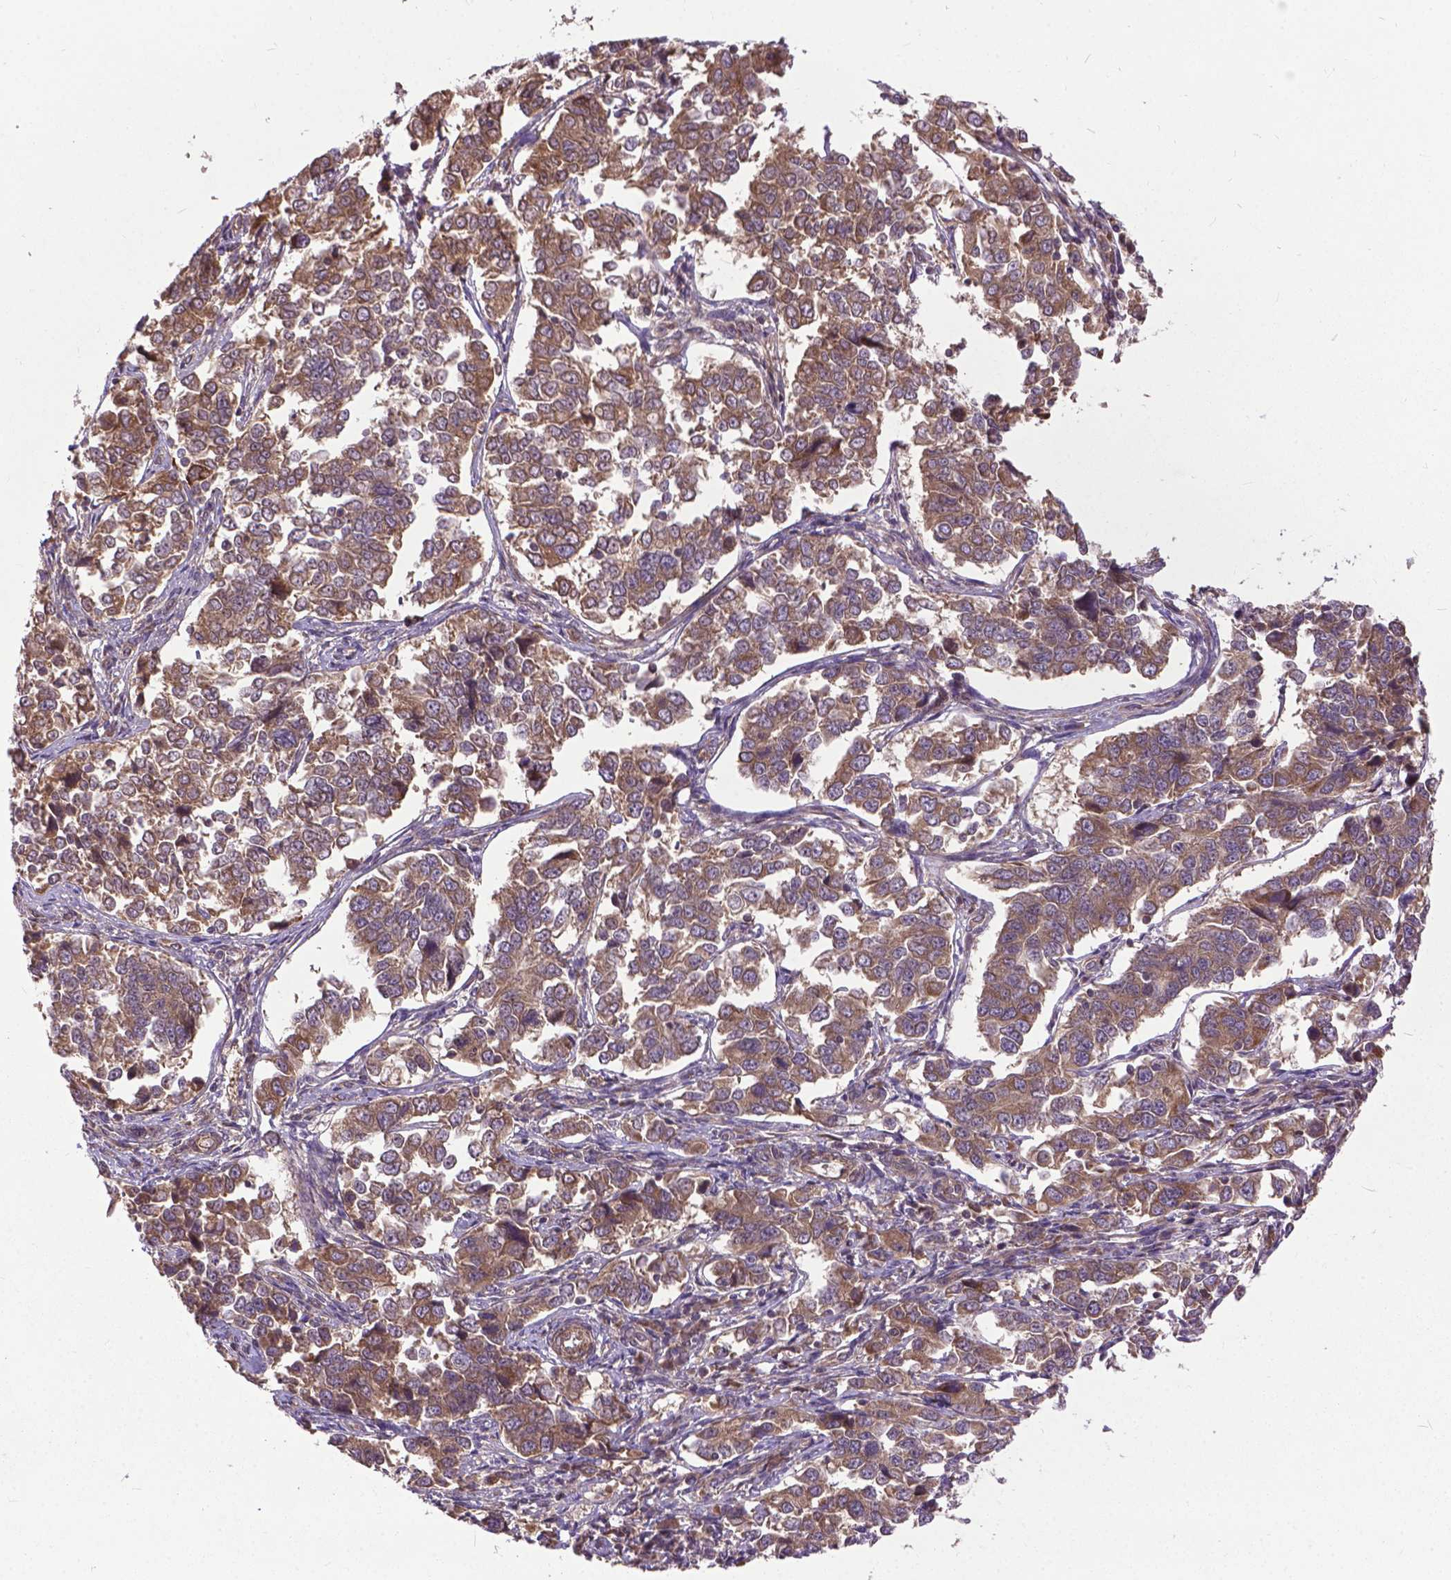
{"staining": {"intensity": "moderate", "quantity": ">75%", "location": "cytoplasmic/membranous"}, "tissue": "endometrial cancer", "cell_type": "Tumor cells", "image_type": "cancer", "snomed": [{"axis": "morphology", "description": "Adenocarcinoma, NOS"}, {"axis": "topography", "description": "Endometrium"}], "caption": "Immunohistochemistry of human endometrial cancer exhibits medium levels of moderate cytoplasmic/membranous positivity in about >75% of tumor cells.", "gene": "ZNF616", "patient": {"sex": "female", "age": 43}}